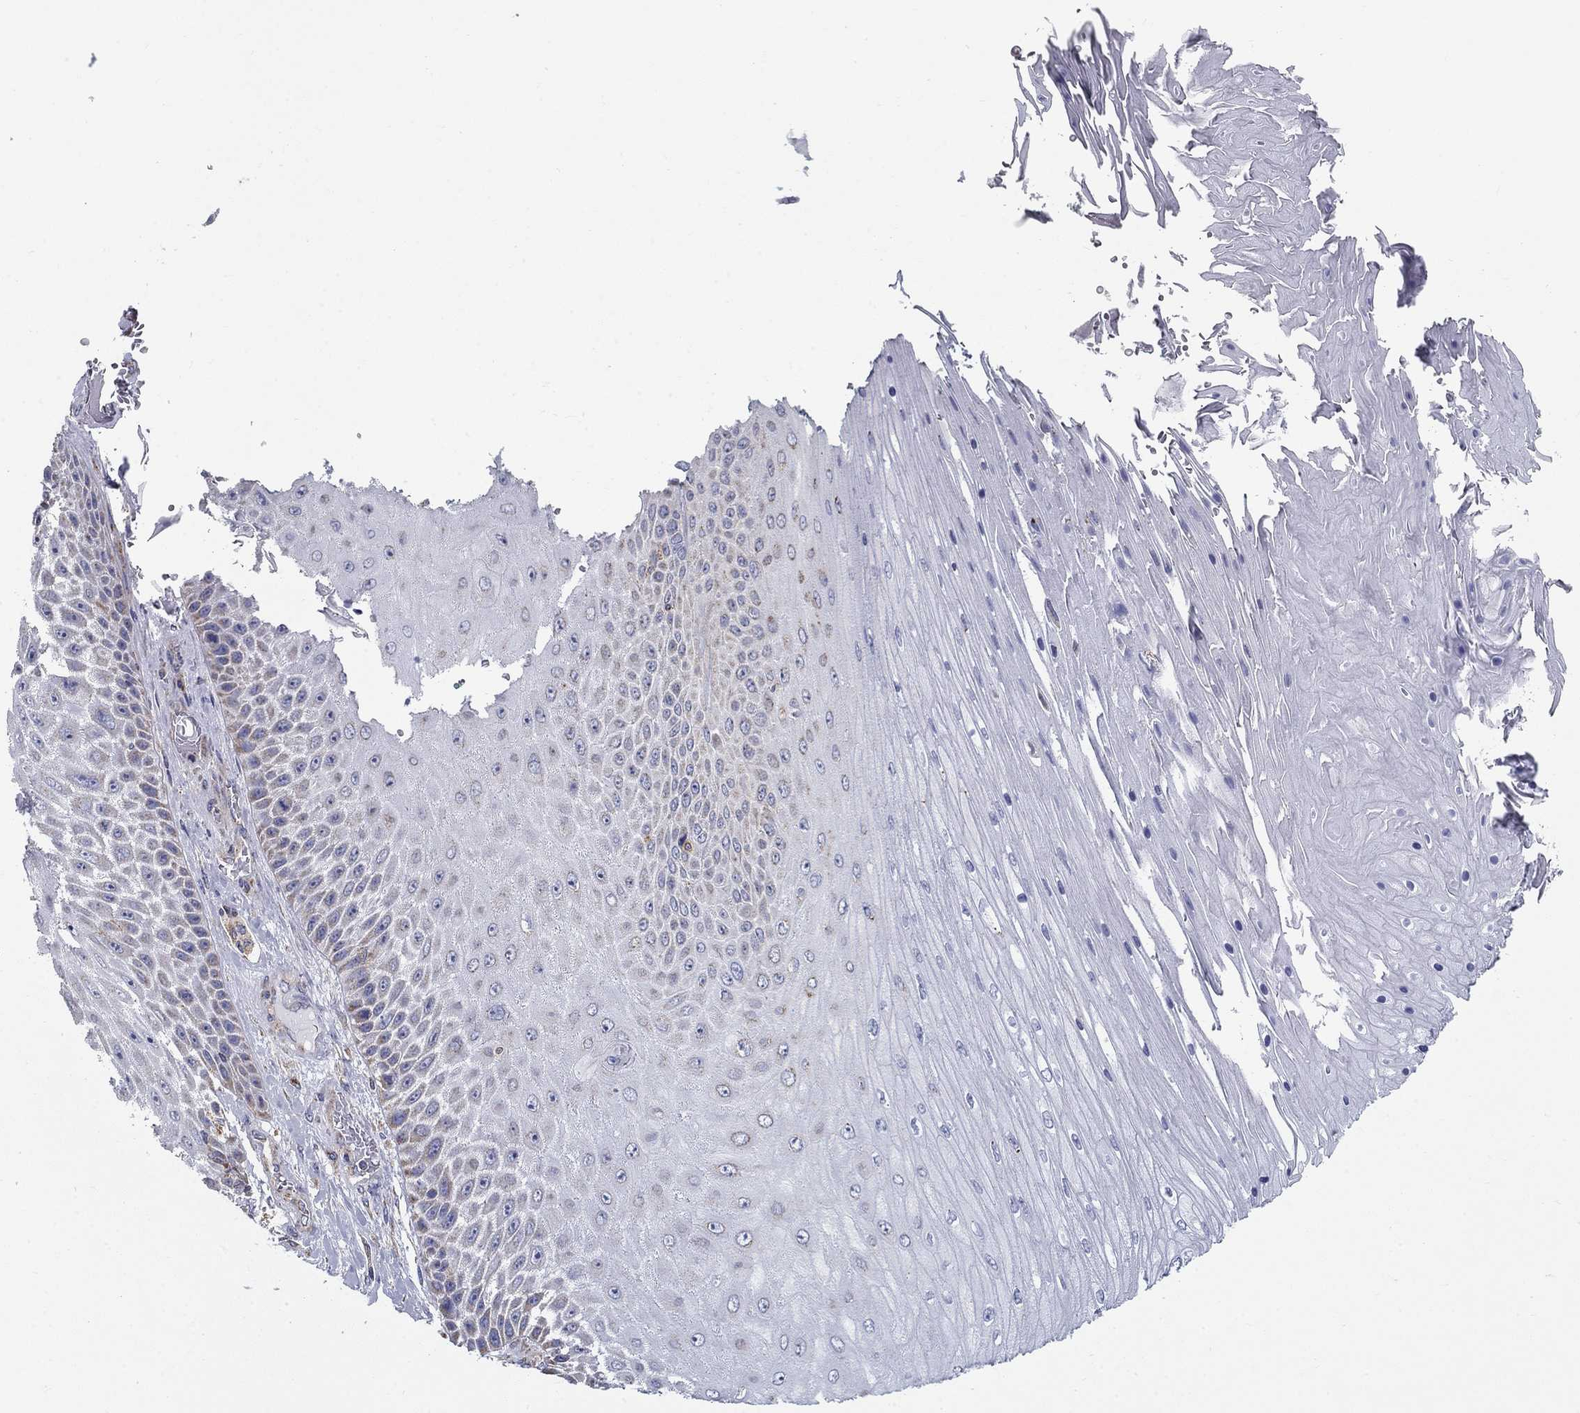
{"staining": {"intensity": "negative", "quantity": "none", "location": "none"}, "tissue": "skin cancer", "cell_type": "Tumor cells", "image_type": "cancer", "snomed": [{"axis": "morphology", "description": "Squamous cell carcinoma, NOS"}, {"axis": "topography", "description": "Skin"}], "caption": "Immunohistochemical staining of human skin cancer (squamous cell carcinoma) displays no significant positivity in tumor cells.", "gene": "NME5", "patient": {"sex": "male", "age": 62}}